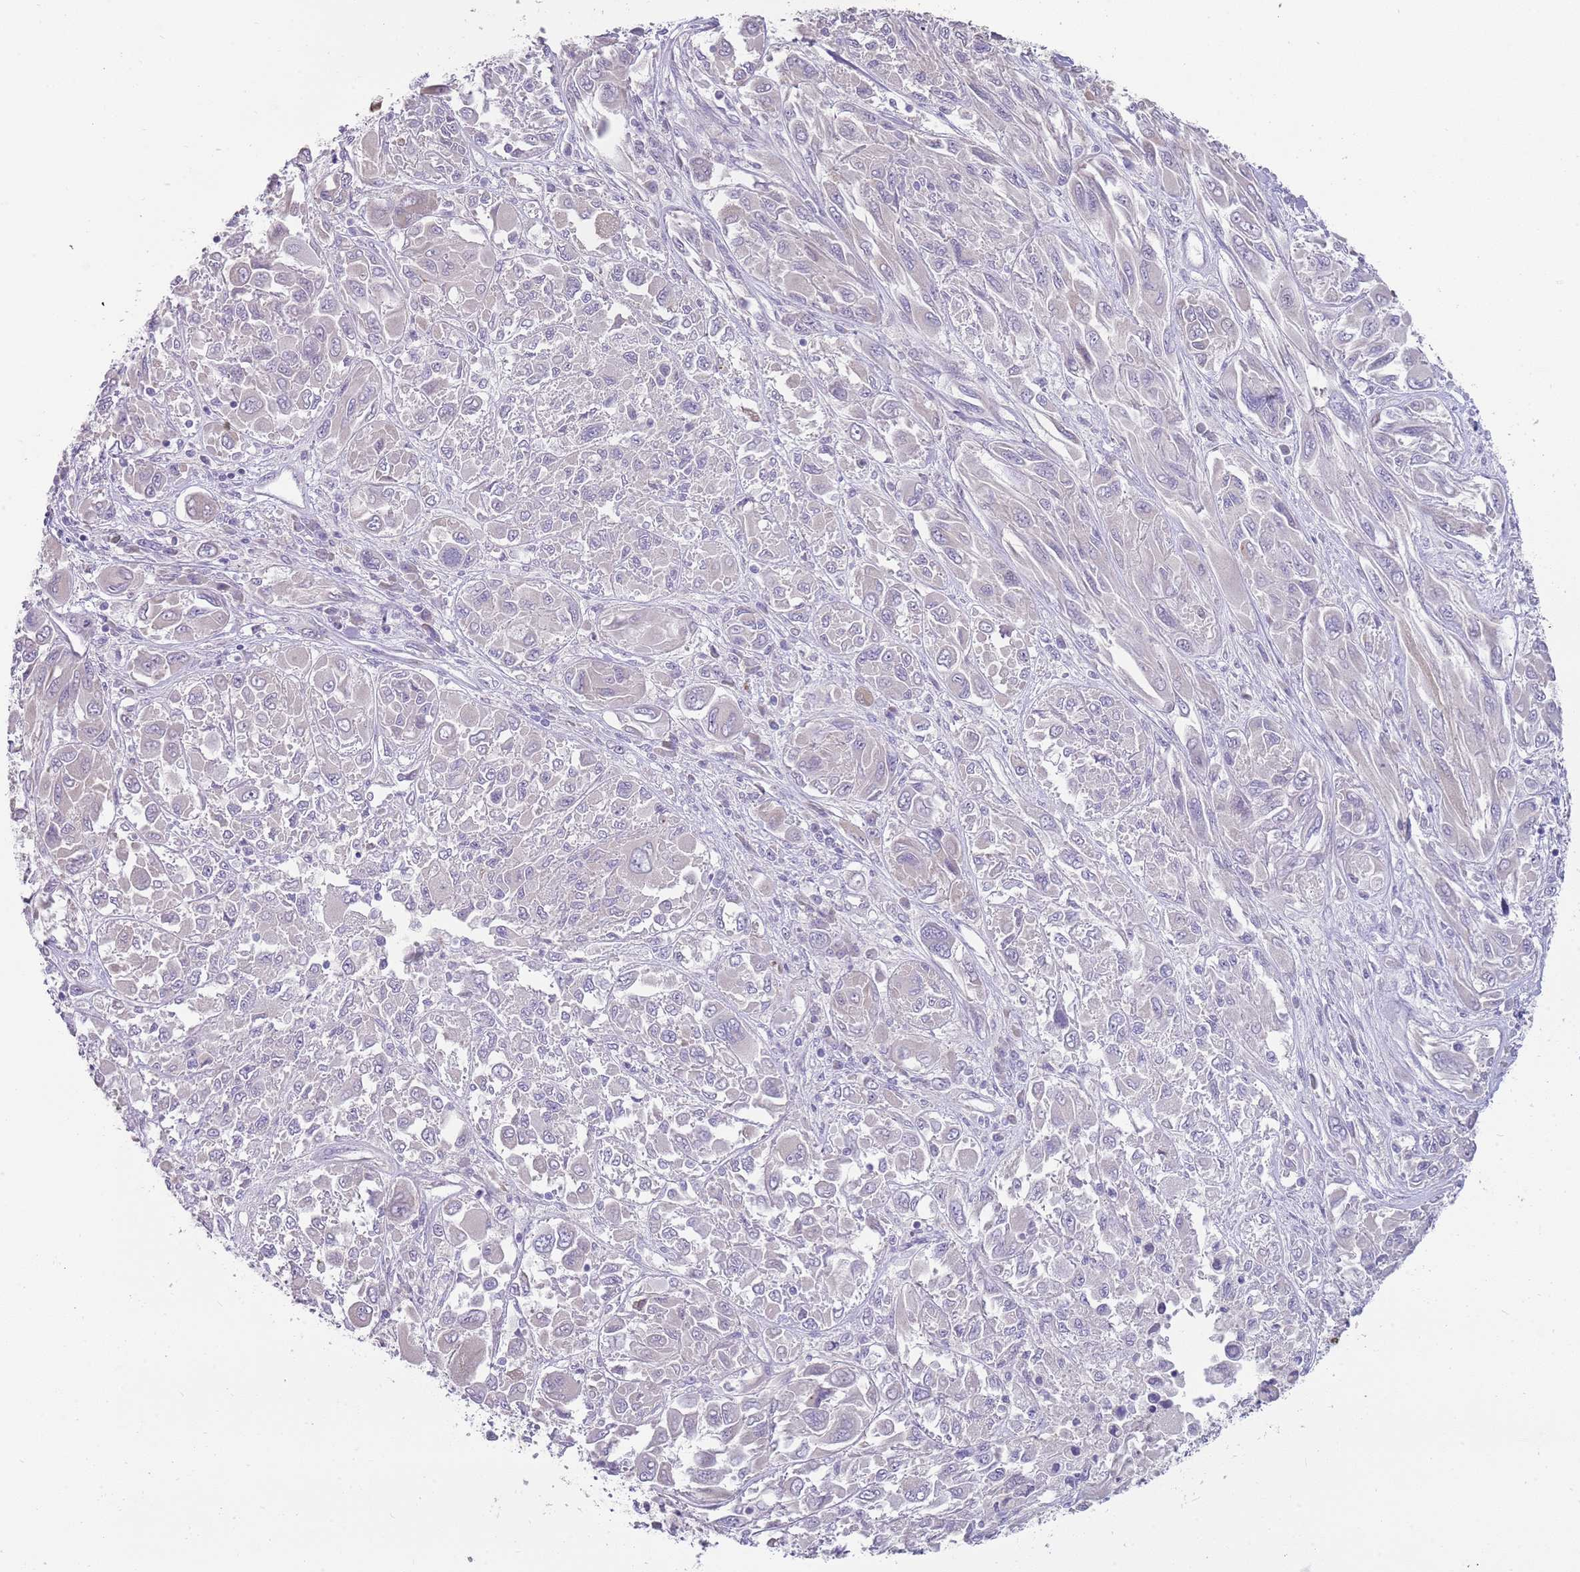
{"staining": {"intensity": "negative", "quantity": "none", "location": "none"}, "tissue": "melanoma", "cell_type": "Tumor cells", "image_type": "cancer", "snomed": [{"axis": "morphology", "description": "Malignant melanoma, NOS"}, {"axis": "topography", "description": "Skin"}], "caption": "The immunohistochemistry micrograph has no significant positivity in tumor cells of melanoma tissue. (DAB (3,3'-diaminobenzidine) IHC visualized using brightfield microscopy, high magnification).", "gene": "DIPK1C", "patient": {"sex": "female", "age": 91}}